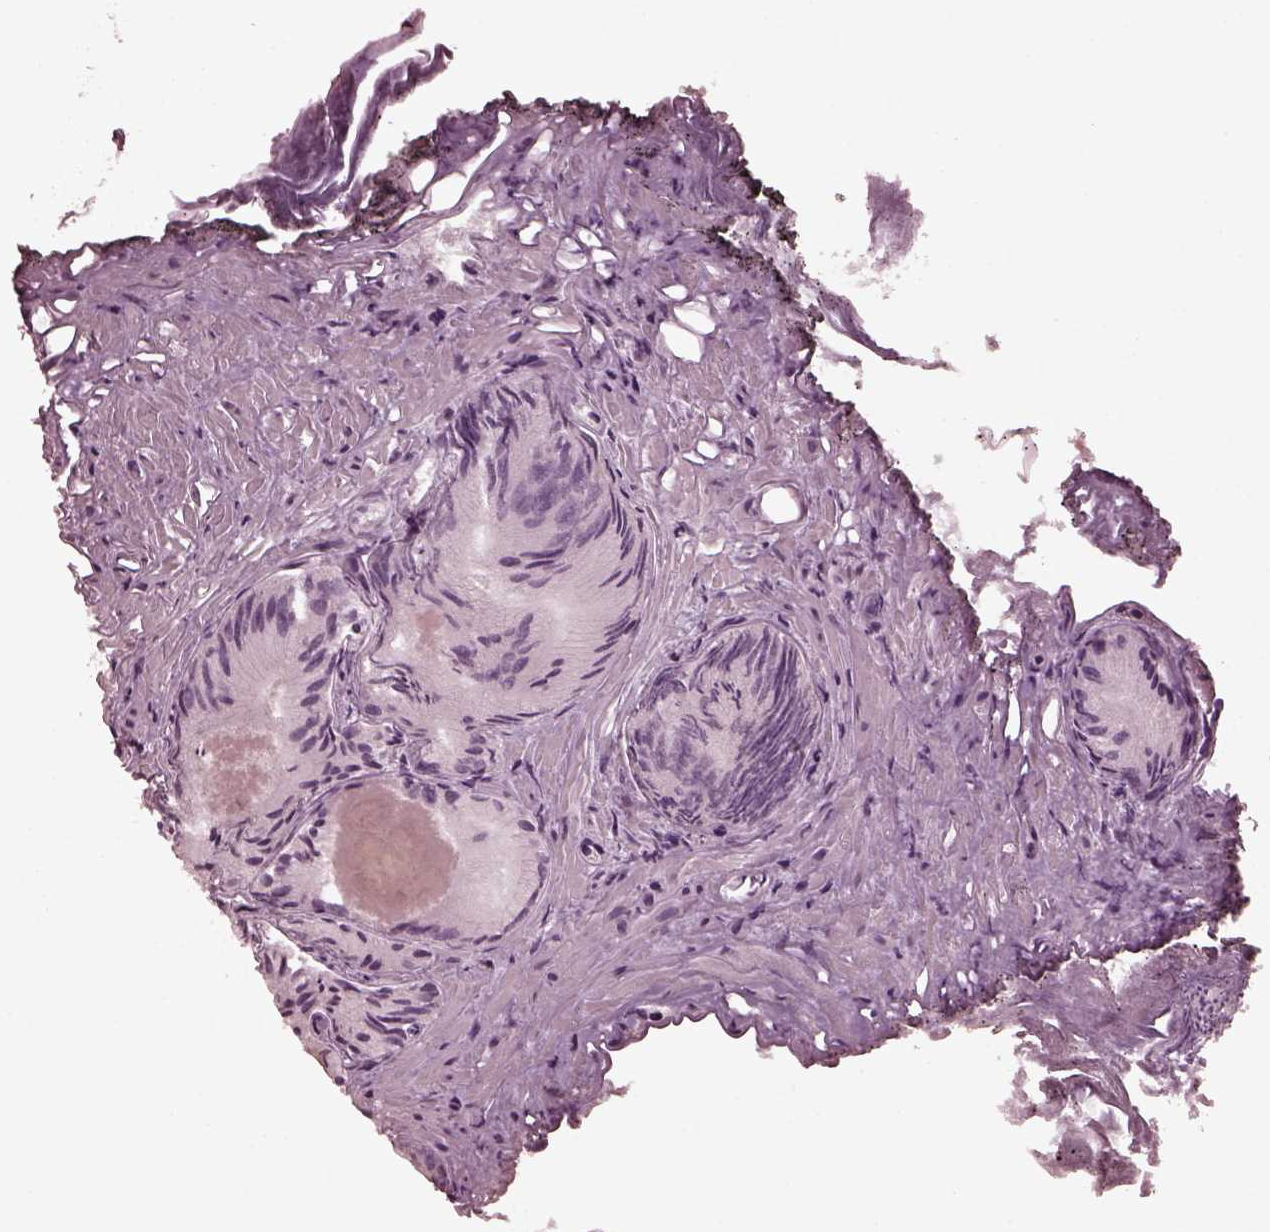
{"staining": {"intensity": "negative", "quantity": "none", "location": "none"}, "tissue": "prostate cancer", "cell_type": "Tumor cells", "image_type": "cancer", "snomed": [{"axis": "morphology", "description": "Adenocarcinoma, High grade"}, {"axis": "topography", "description": "Prostate"}], "caption": "The histopathology image shows no staining of tumor cells in prostate cancer (high-grade adenocarcinoma).", "gene": "PSTPIP2", "patient": {"sex": "male", "age": 81}}